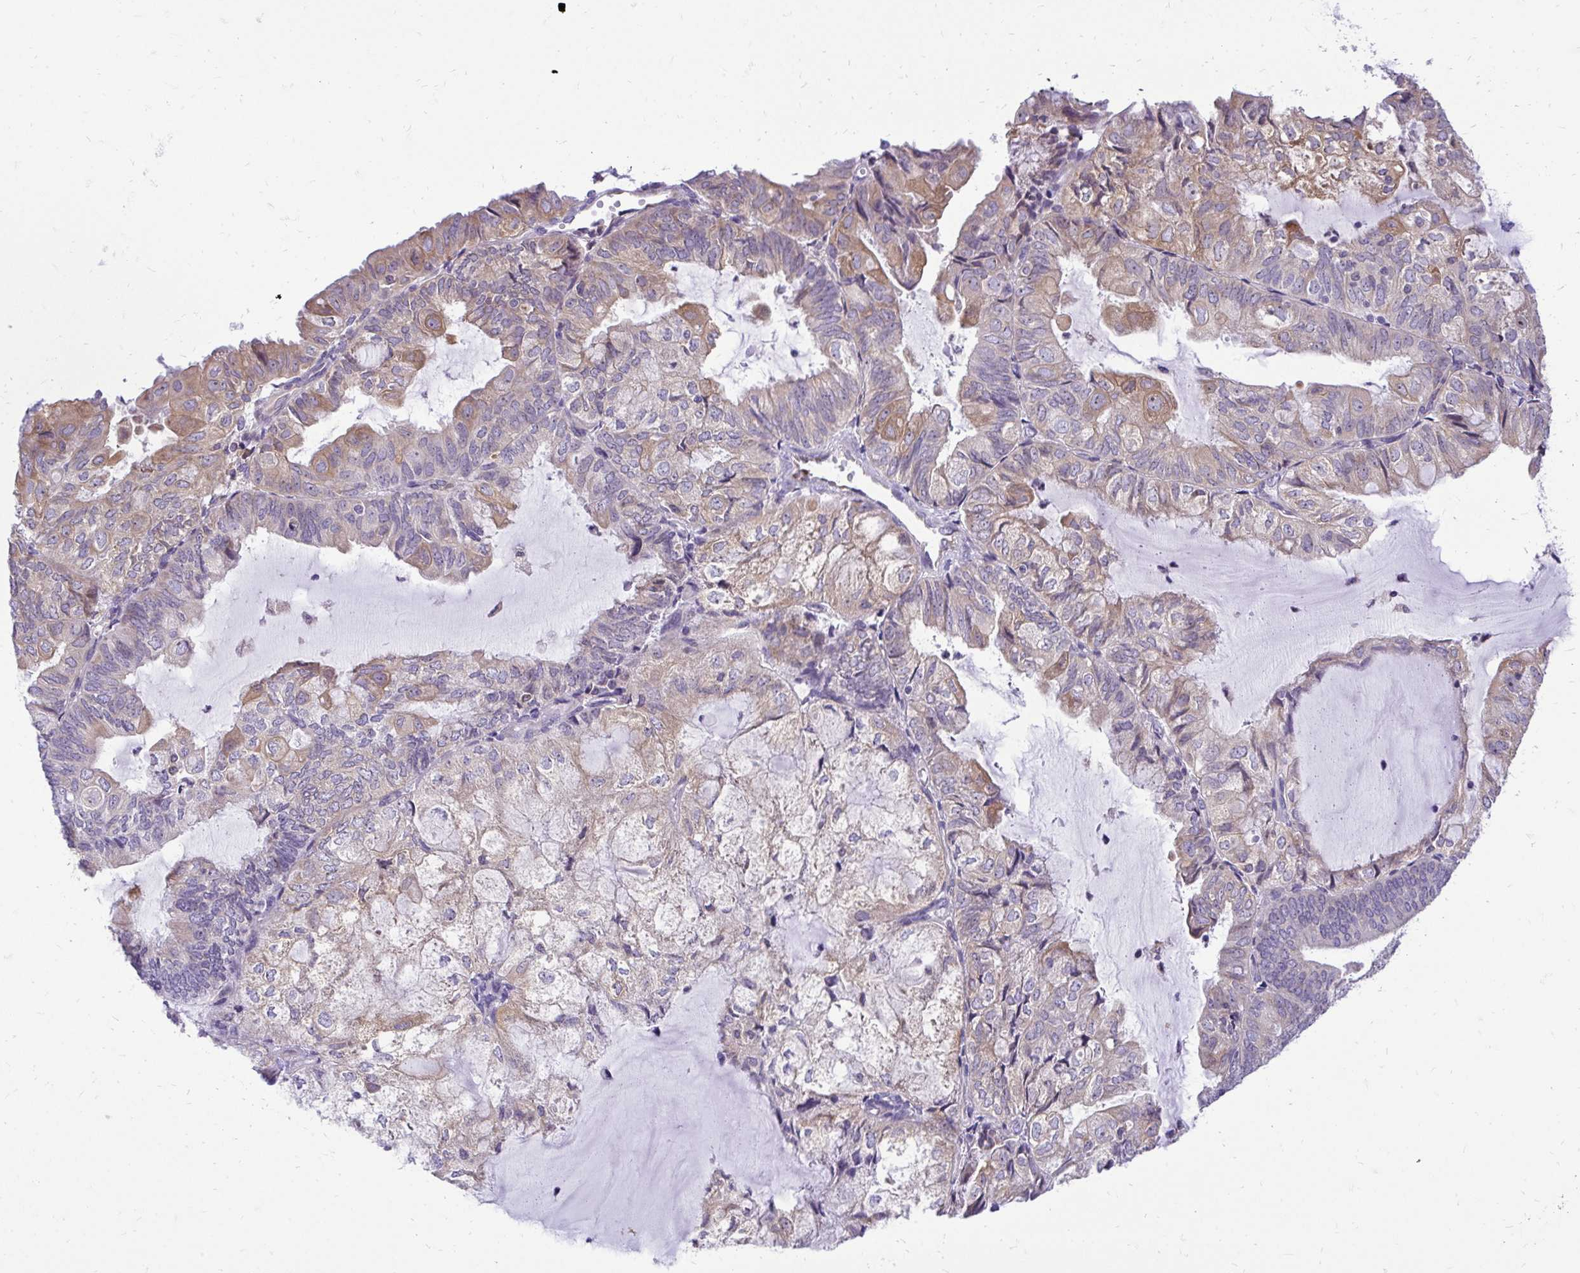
{"staining": {"intensity": "weak", "quantity": "25%-75%", "location": "cytoplasmic/membranous"}, "tissue": "endometrial cancer", "cell_type": "Tumor cells", "image_type": "cancer", "snomed": [{"axis": "morphology", "description": "Adenocarcinoma, NOS"}, {"axis": "topography", "description": "Endometrium"}], "caption": "About 25%-75% of tumor cells in human endometrial adenocarcinoma display weak cytoplasmic/membranous protein staining as visualized by brown immunohistochemical staining.", "gene": "NIFK", "patient": {"sex": "female", "age": 81}}